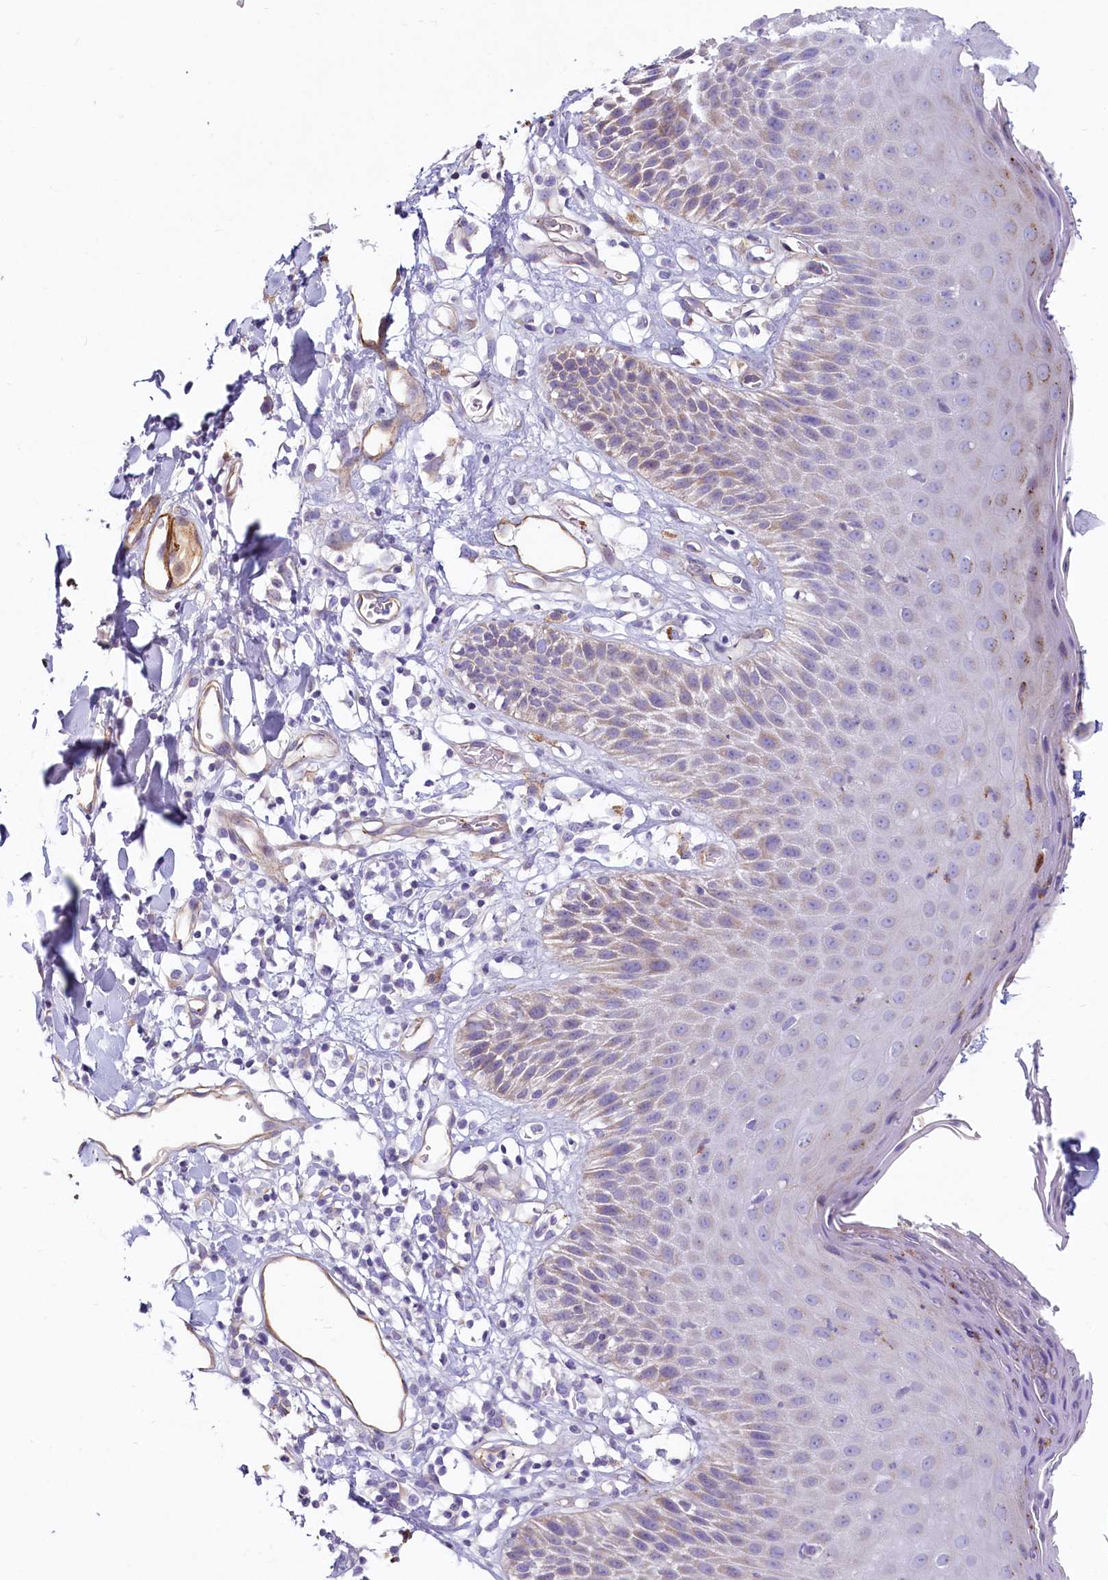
{"staining": {"intensity": "weak", "quantity": "<25%", "location": "cytoplasmic/membranous"}, "tissue": "skin", "cell_type": "Epidermal cells", "image_type": "normal", "snomed": [{"axis": "morphology", "description": "Normal tissue, NOS"}, {"axis": "topography", "description": "Vulva"}], "caption": "This is an immunohistochemistry micrograph of unremarkable human skin. There is no staining in epidermal cells.", "gene": "LMOD3", "patient": {"sex": "female", "age": 68}}